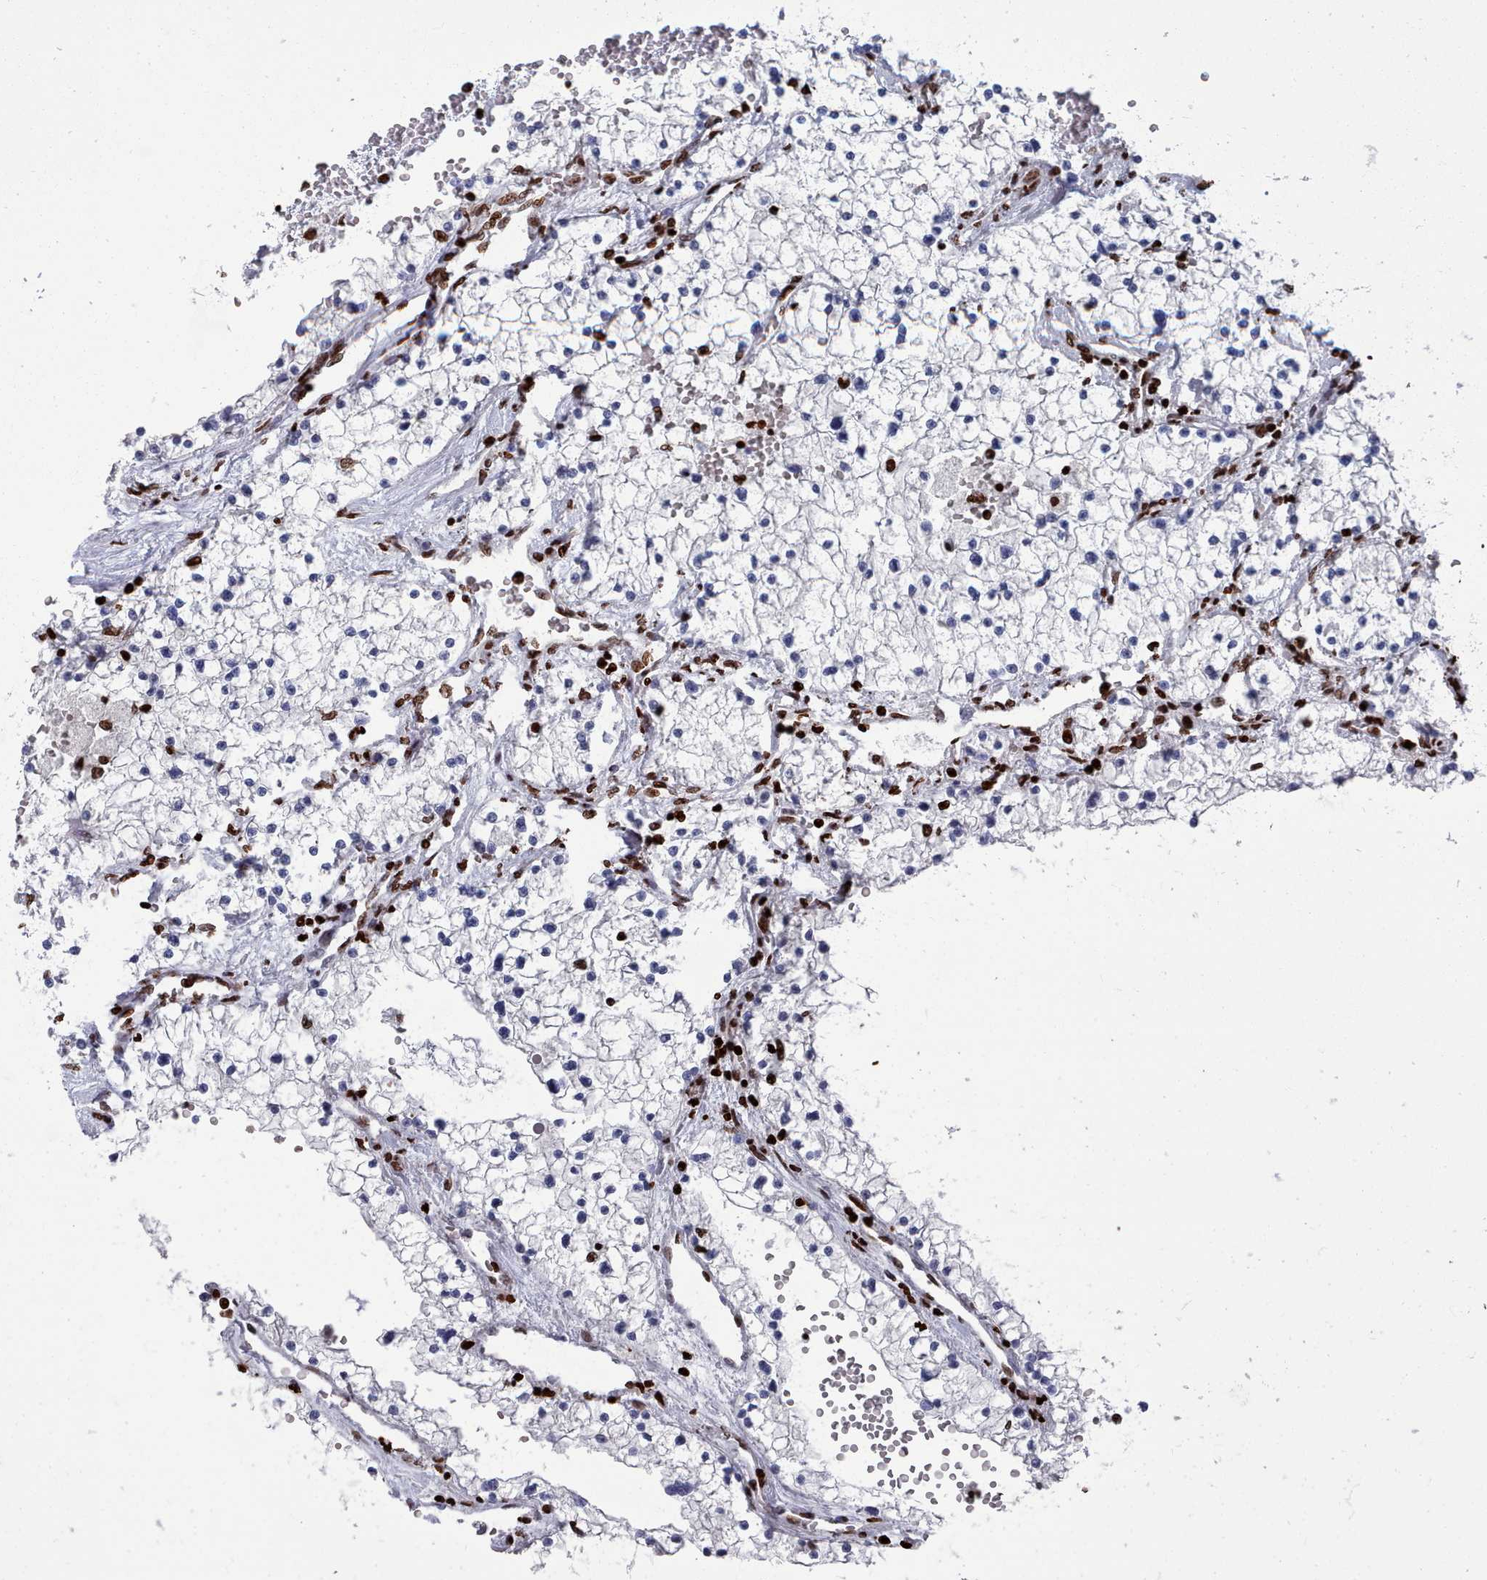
{"staining": {"intensity": "negative", "quantity": "none", "location": "none"}, "tissue": "renal cancer", "cell_type": "Tumor cells", "image_type": "cancer", "snomed": [{"axis": "morphology", "description": "Normal tissue, NOS"}, {"axis": "morphology", "description": "Adenocarcinoma, NOS"}, {"axis": "topography", "description": "Kidney"}], "caption": "Immunohistochemistry micrograph of neoplastic tissue: renal cancer (adenocarcinoma) stained with DAB (3,3'-diaminobenzidine) exhibits no significant protein staining in tumor cells.", "gene": "PCDHB12", "patient": {"sex": "male", "age": 68}}